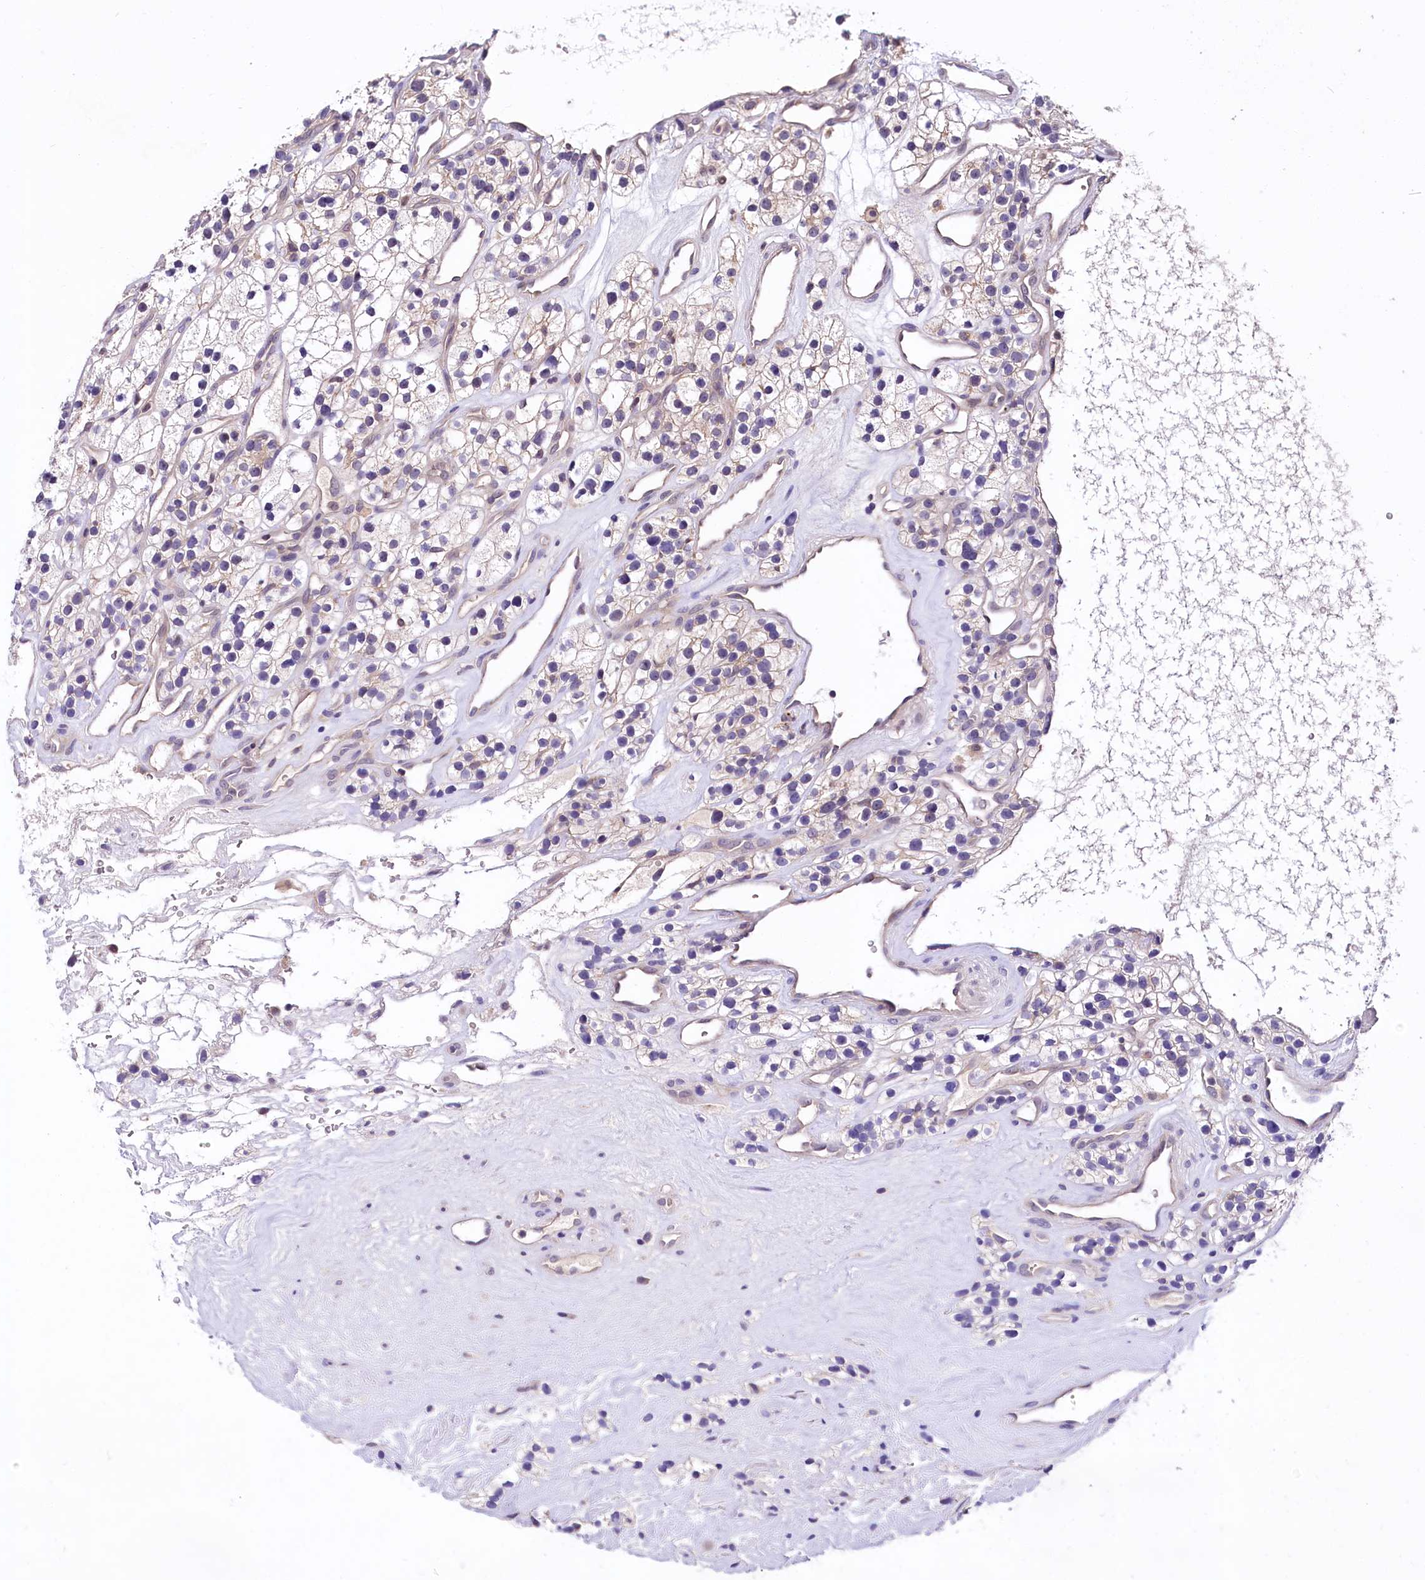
{"staining": {"intensity": "negative", "quantity": "none", "location": "none"}, "tissue": "renal cancer", "cell_type": "Tumor cells", "image_type": "cancer", "snomed": [{"axis": "morphology", "description": "Adenocarcinoma, NOS"}, {"axis": "topography", "description": "Kidney"}], "caption": "DAB (3,3'-diaminobenzidine) immunohistochemical staining of renal cancer (adenocarcinoma) shows no significant staining in tumor cells.", "gene": "UBE3A", "patient": {"sex": "female", "age": 57}}